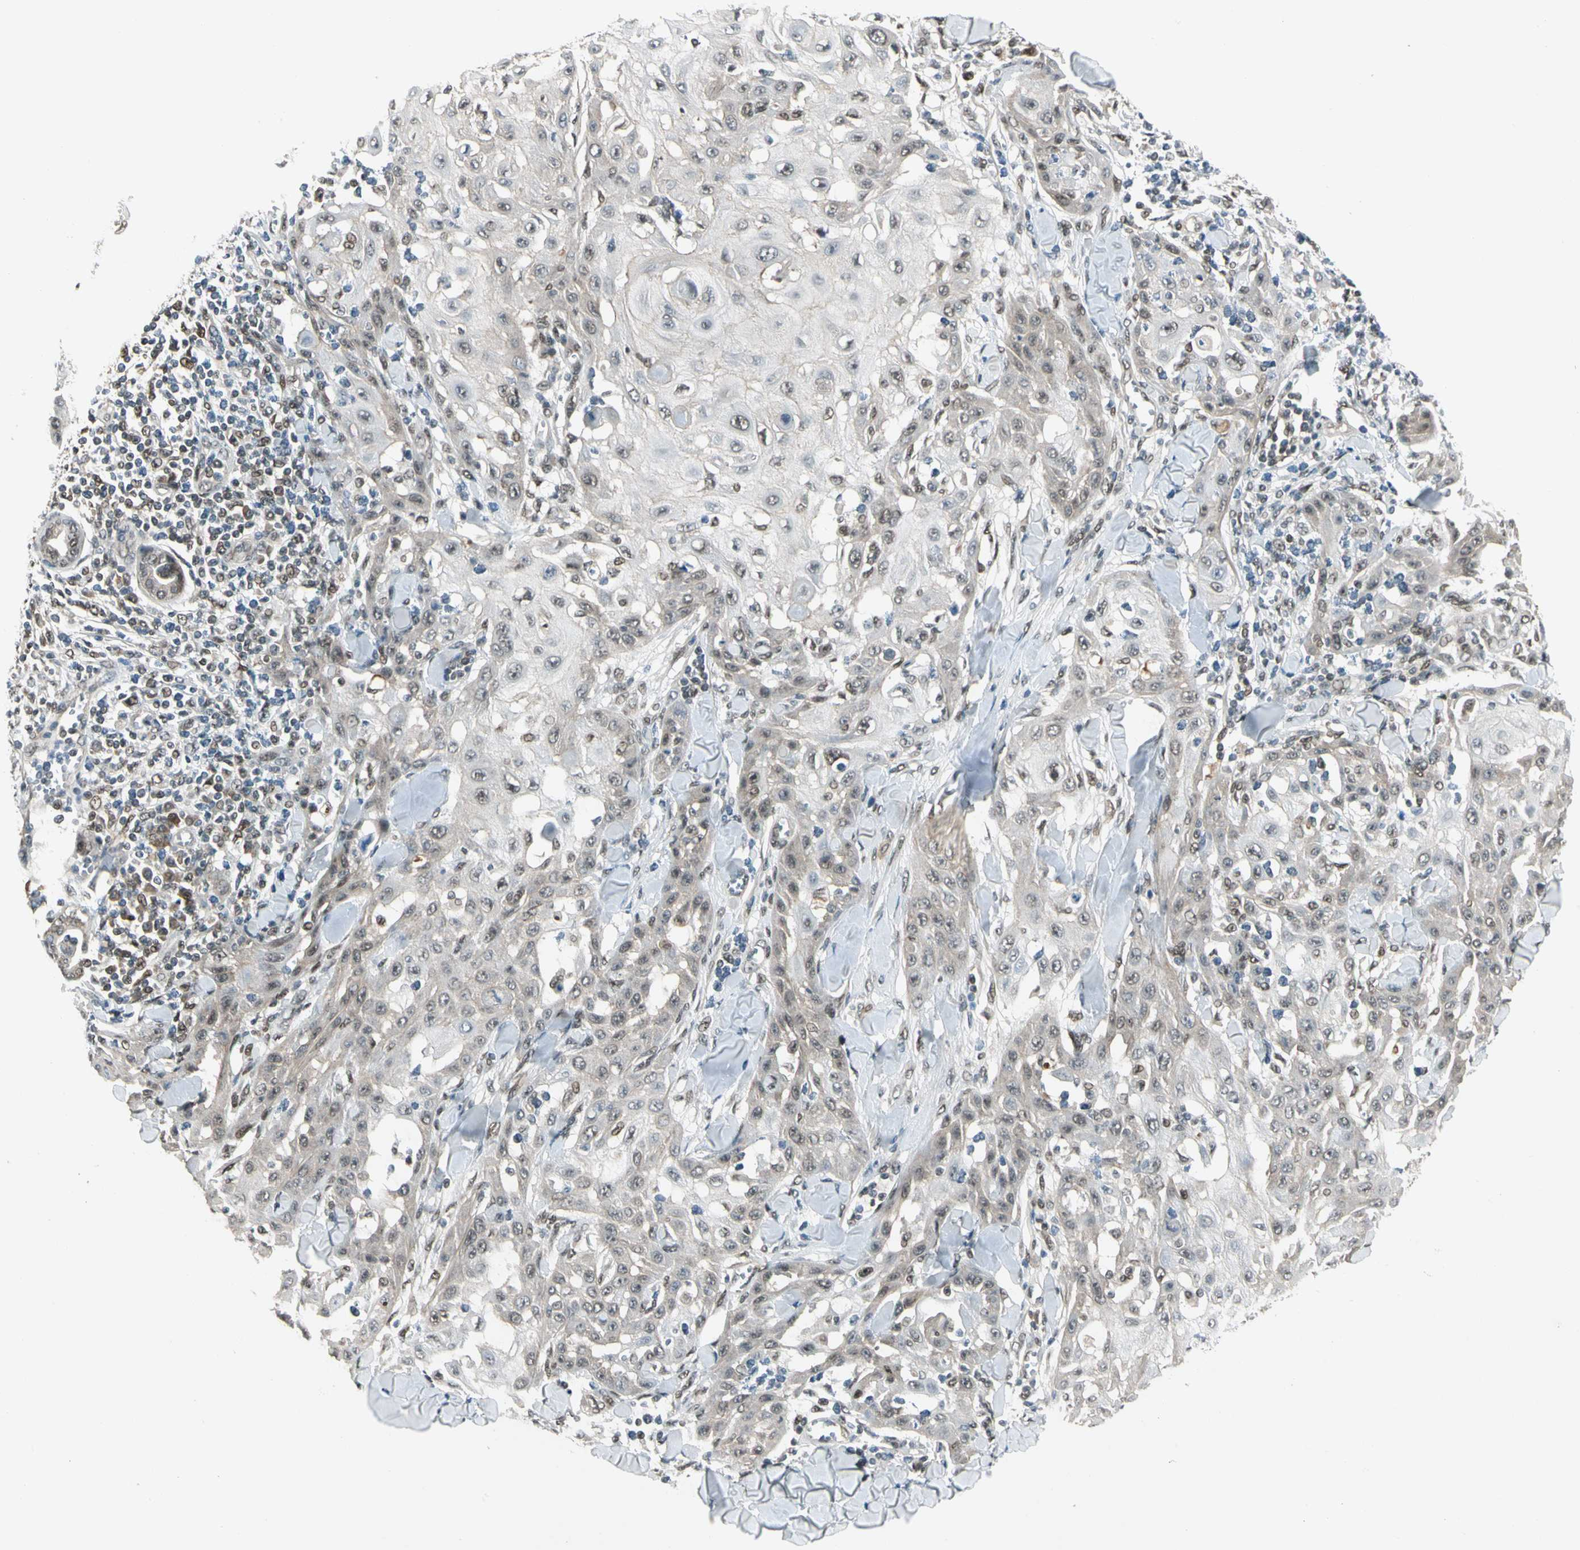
{"staining": {"intensity": "weak", "quantity": ">75%", "location": "cytoplasmic/membranous"}, "tissue": "skin cancer", "cell_type": "Tumor cells", "image_type": "cancer", "snomed": [{"axis": "morphology", "description": "Squamous cell carcinoma, NOS"}, {"axis": "topography", "description": "Skin"}], "caption": "DAB immunohistochemical staining of skin squamous cell carcinoma demonstrates weak cytoplasmic/membranous protein positivity in about >75% of tumor cells. Immunohistochemistry (ihc) stains the protein in brown and the nuclei are stained blue.", "gene": "GTF3A", "patient": {"sex": "male", "age": 24}}